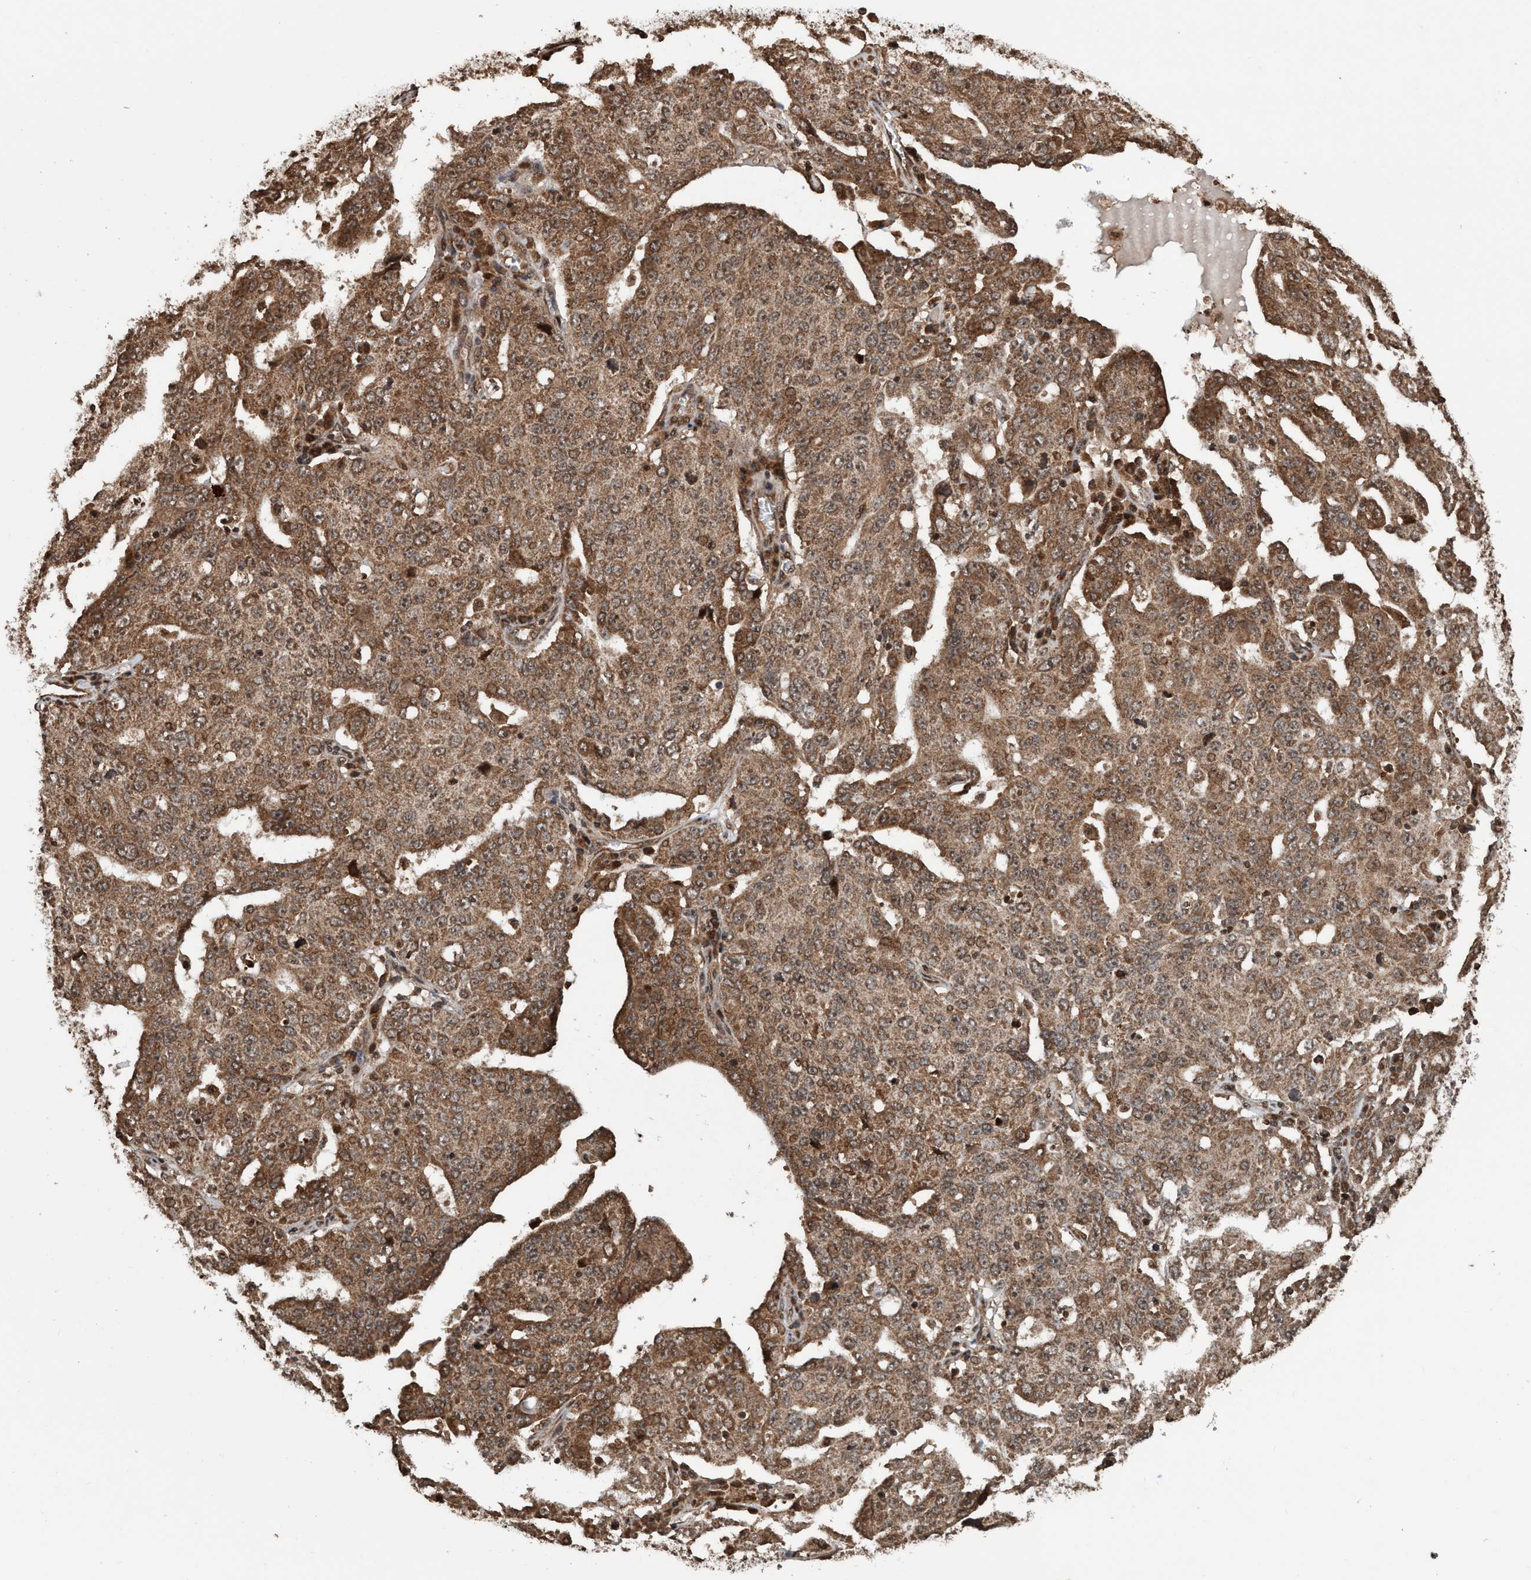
{"staining": {"intensity": "moderate", "quantity": ">75%", "location": "cytoplasmic/membranous,nuclear"}, "tissue": "ovarian cancer", "cell_type": "Tumor cells", "image_type": "cancer", "snomed": [{"axis": "morphology", "description": "Carcinoma, endometroid"}, {"axis": "topography", "description": "Ovary"}], "caption": "This image reveals immunohistochemistry staining of ovarian endometroid carcinoma, with medium moderate cytoplasmic/membranous and nuclear positivity in about >75% of tumor cells.", "gene": "TRPC7", "patient": {"sex": "female", "age": 62}}